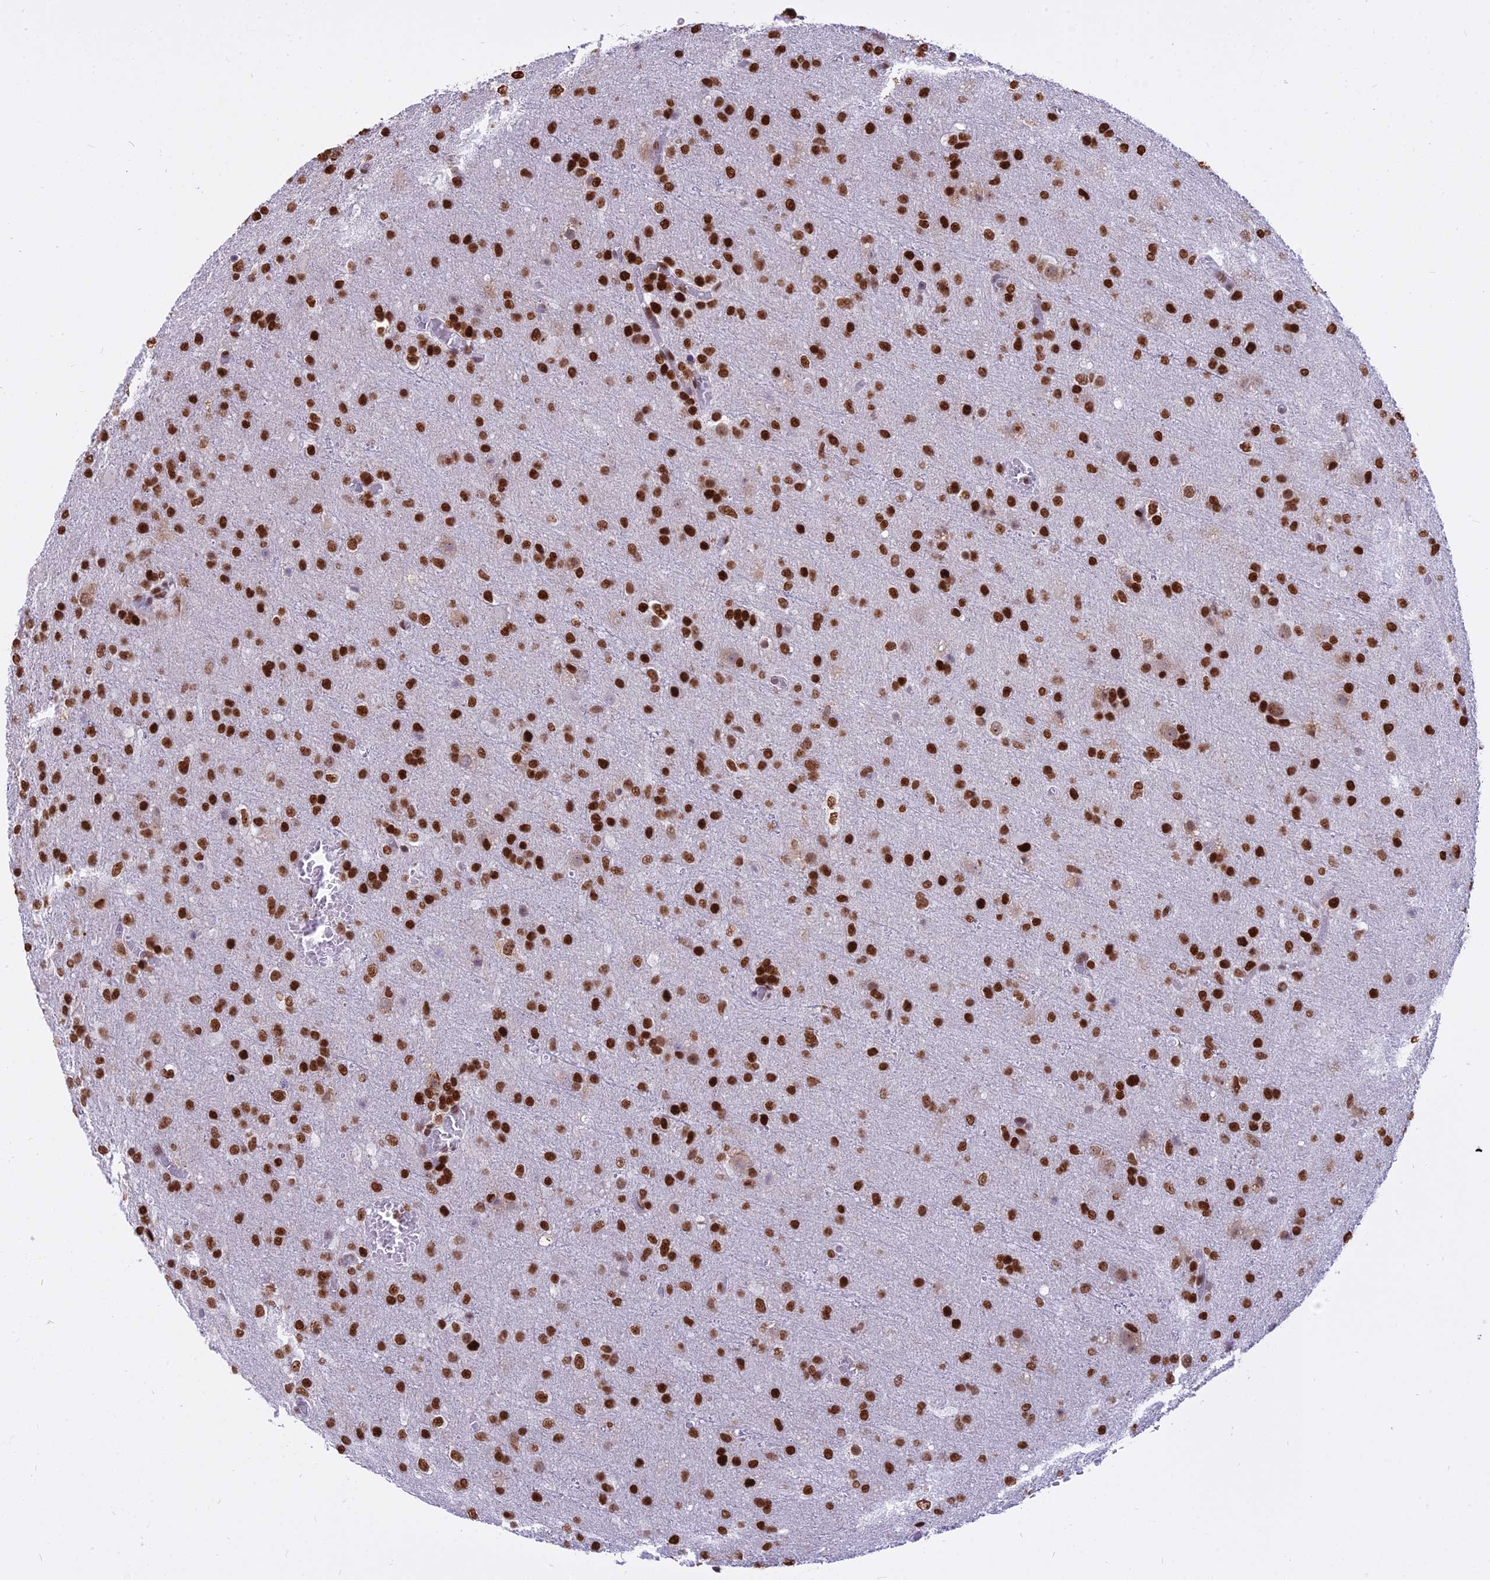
{"staining": {"intensity": "strong", "quantity": ">75%", "location": "nuclear"}, "tissue": "glioma", "cell_type": "Tumor cells", "image_type": "cancer", "snomed": [{"axis": "morphology", "description": "Glioma, malignant, High grade"}, {"axis": "topography", "description": "Brain"}], "caption": "Human high-grade glioma (malignant) stained with a brown dye displays strong nuclear positive staining in about >75% of tumor cells.", "gene": "PARP1", "patient": {"sex": "female", "age": 74}}